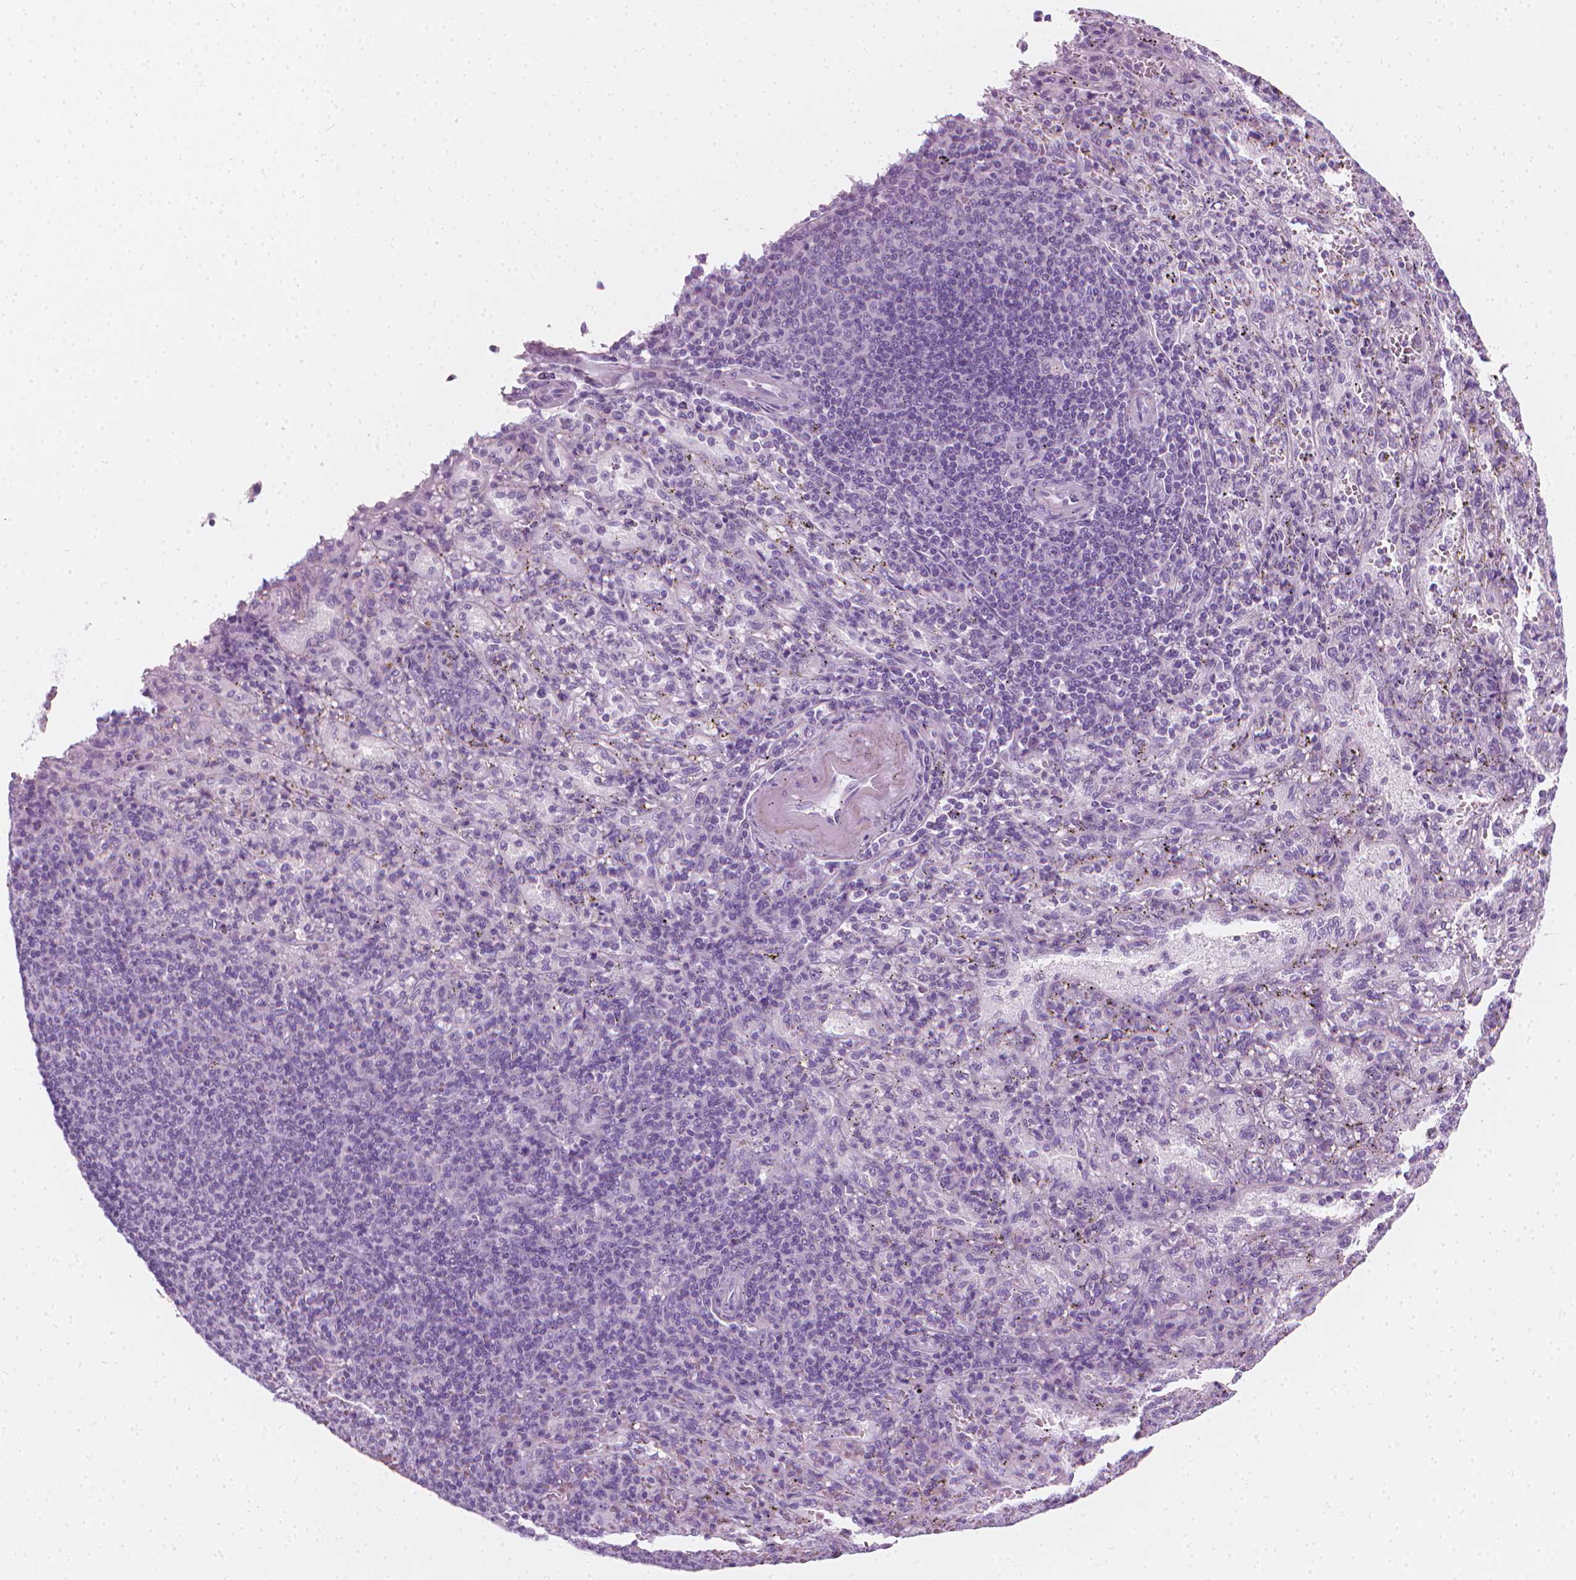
{"staining": {"intensity": "negative", "quantity": "none", "location": "none"}, "tissue": "spleen", "cell_type": "Cells in red pulp", "image_type": "normal", "snomed": [{"axis": "morphology", "description": "Normal tissue, NOS"}, {"axis": "topography", "description": "Spleen"}], "caption": "High magnification brightfield microscopy of unremarkable spleen stained with DAB (brown) and counterstained with hematoxylin (blue): cells in red pulp show no significant expression. The staining was performed using DAB to visualize the protein expression in brown, while the nuclei were stained in blue with hematoxylin (Magnification: 20x).", "gene": "SCG3", "patient": {"sex": "male", "age": 57}}